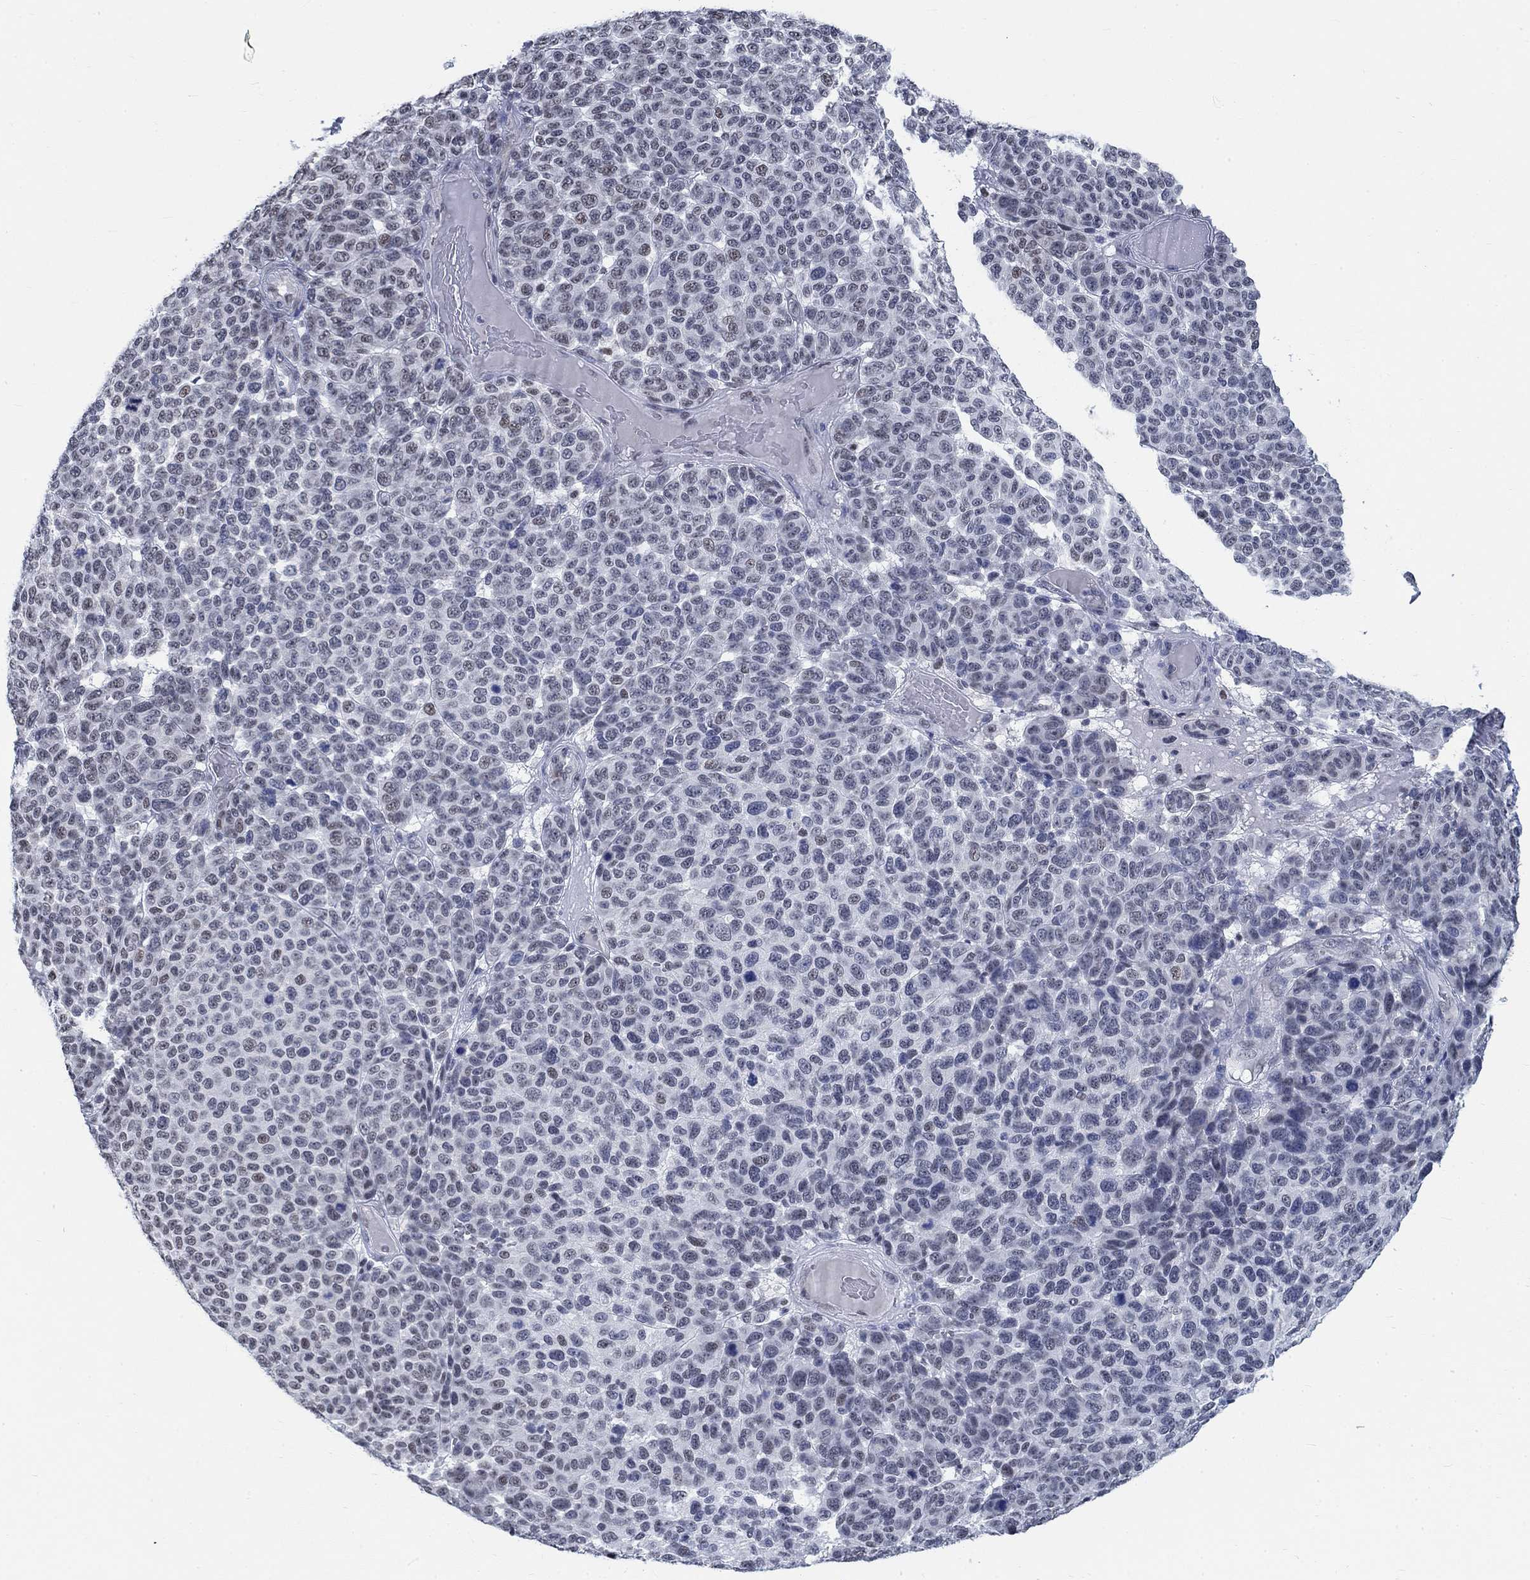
{"staining": {"intensity": "negative", "quantity": "none", "location": "none"}, "tissue": "melanoma", "cell_type": "Tumor cells", "image_type": "cancer", "snomed": [{"axis": "morphology", "description": "Malignant melanoma, NOS"}, {"axis": "topography", "description": "Skin"}], "caption": "Tumor cells are negative for protein expression in human melanoma.", "gene": "KCNH8", "patient": {"sex": "male", "age": 59}}